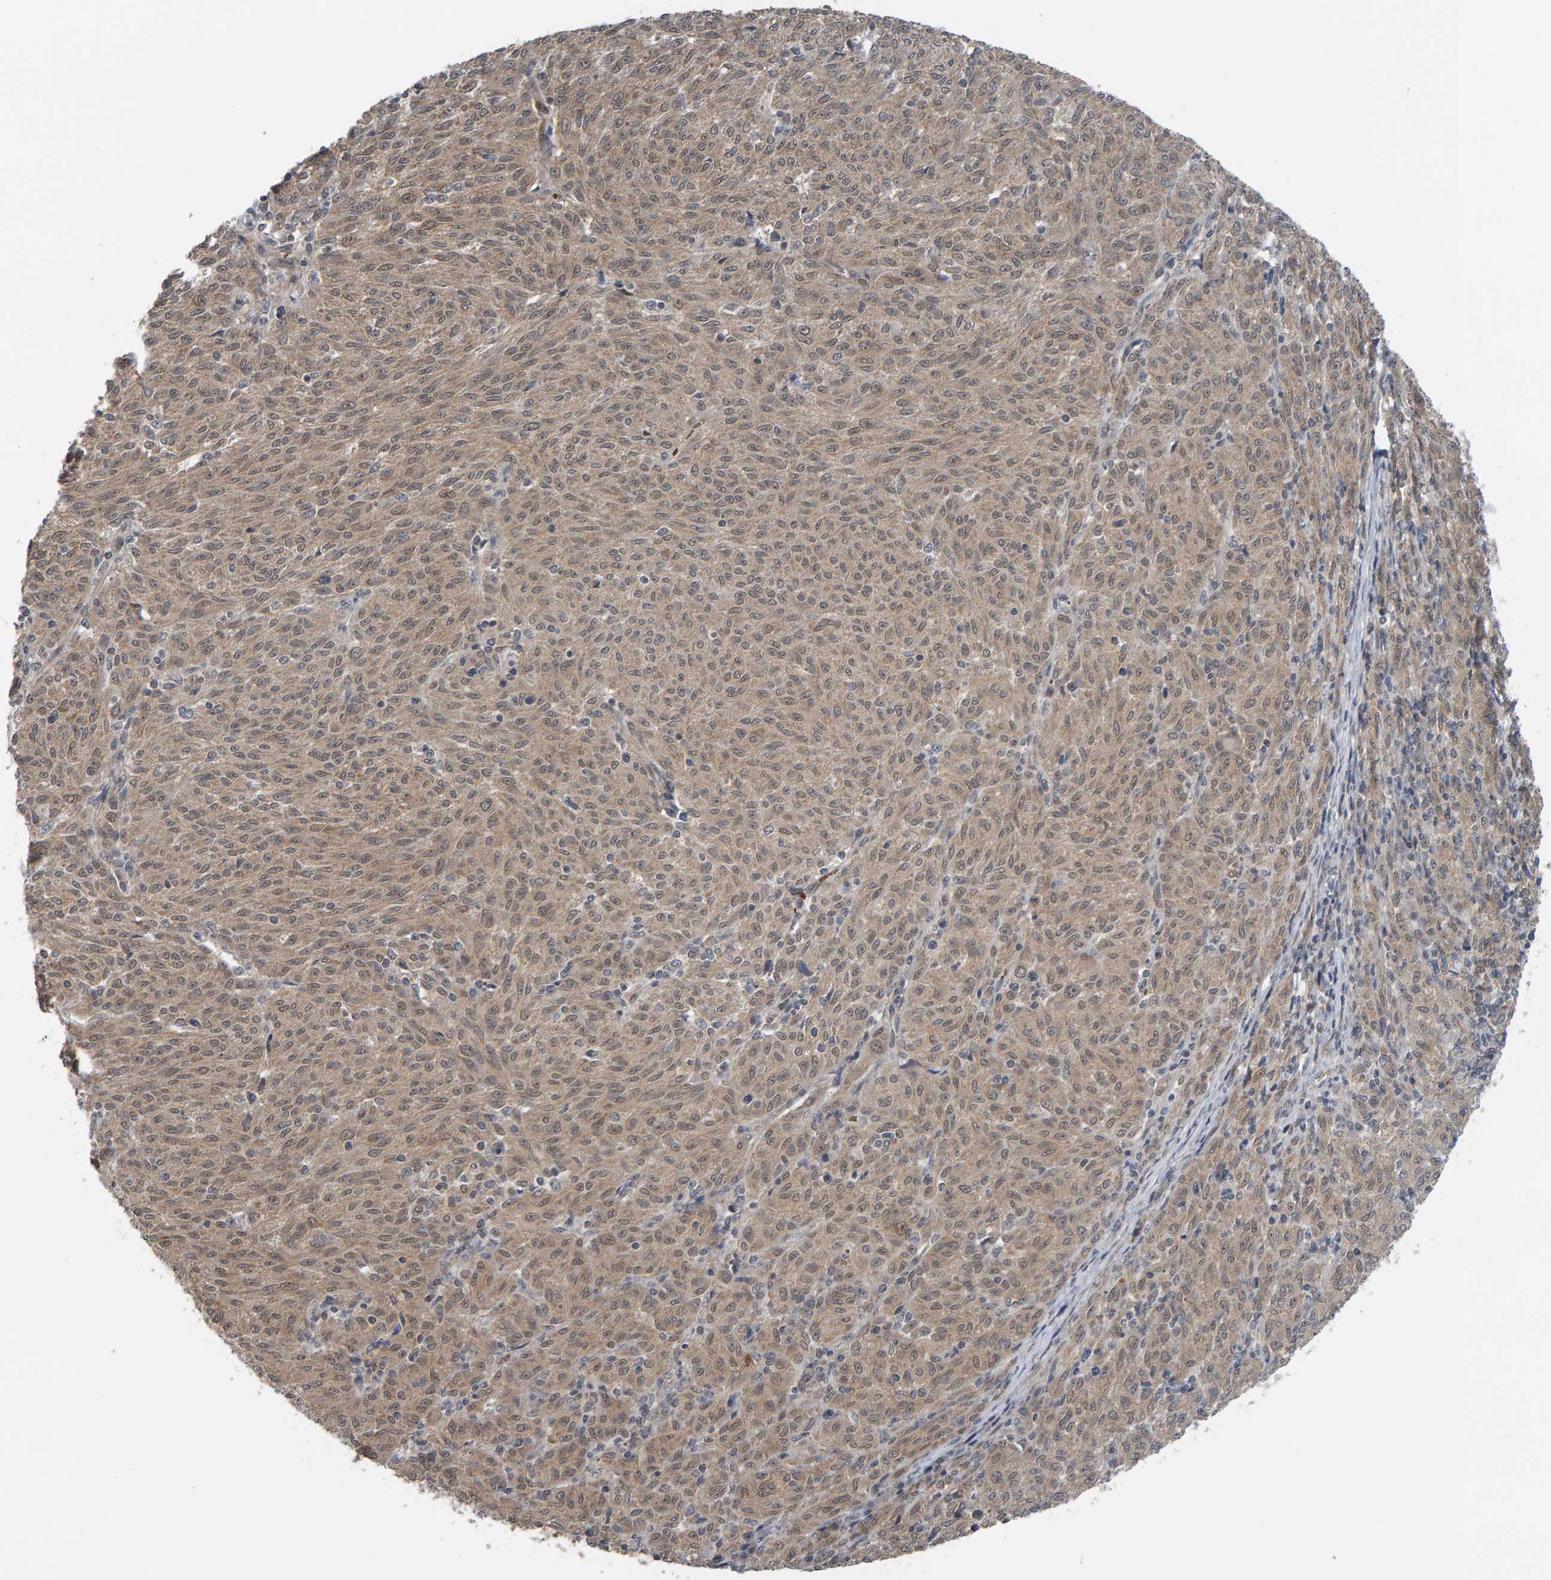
{"staining": {"intensity": "weak", "quantity": "25%-75%", "location": "cytoplasmic/membranous"}, "tissue": "melanoma", "cell_type": "Tumor cells", "image_type": "cancer", "snomed": [{"axis": "morphology", "description": "Malignant melanoma, NOS"}, {"axis": "topography", "description": "Skin"}], "caption": "A histopathology image of malignant melanoma stained for a protein reveals weak cytoplasmic/membranous brown staining in tumor cells.", "gene": "COASY", "patient": {"sex": "female", "age": 72}}